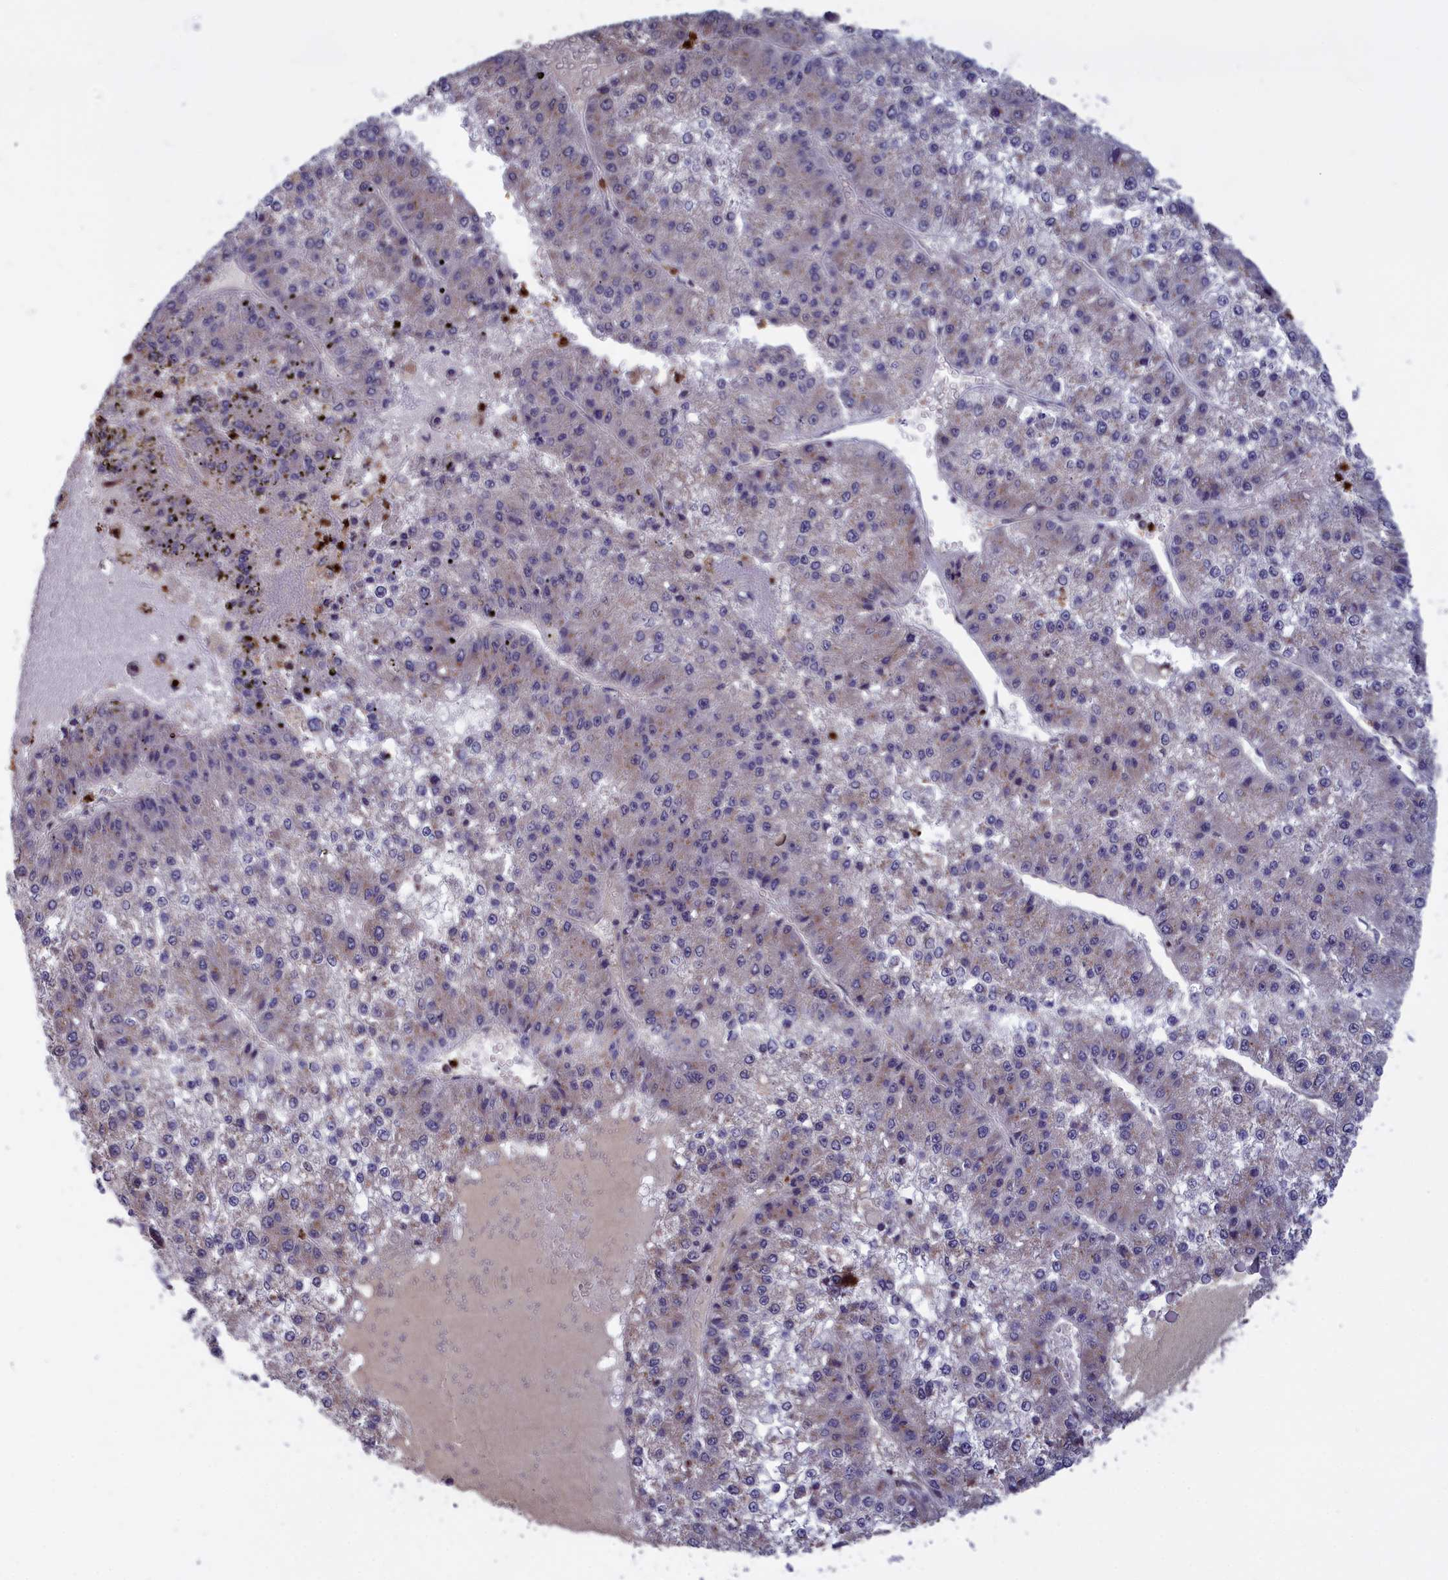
{"staining": {"intensity": "weak", "quantity": "25%-75%", "location": "cytoplasmic/membranous"}, "tissue": "liver cancer", "cell_type": "Tumor cells", "image_type": "cancer", "snomed": [{"axis": "morphology", "description": "Carcinoma, Hepatocellular, NOS"}, {"axis": "topography", "description": "Liver"}], "caption": "A high-resolution photomicrograph shows immunohistochemistry (IHC) staining of hepatocellular carcinoma (liver), which demonstrates weak cytoplasmic/membranous positivity in approximately 25%-75% of tumor cells.", "gene": "EPB41L4B", "patient": {"sex": "female", "age": 73}}